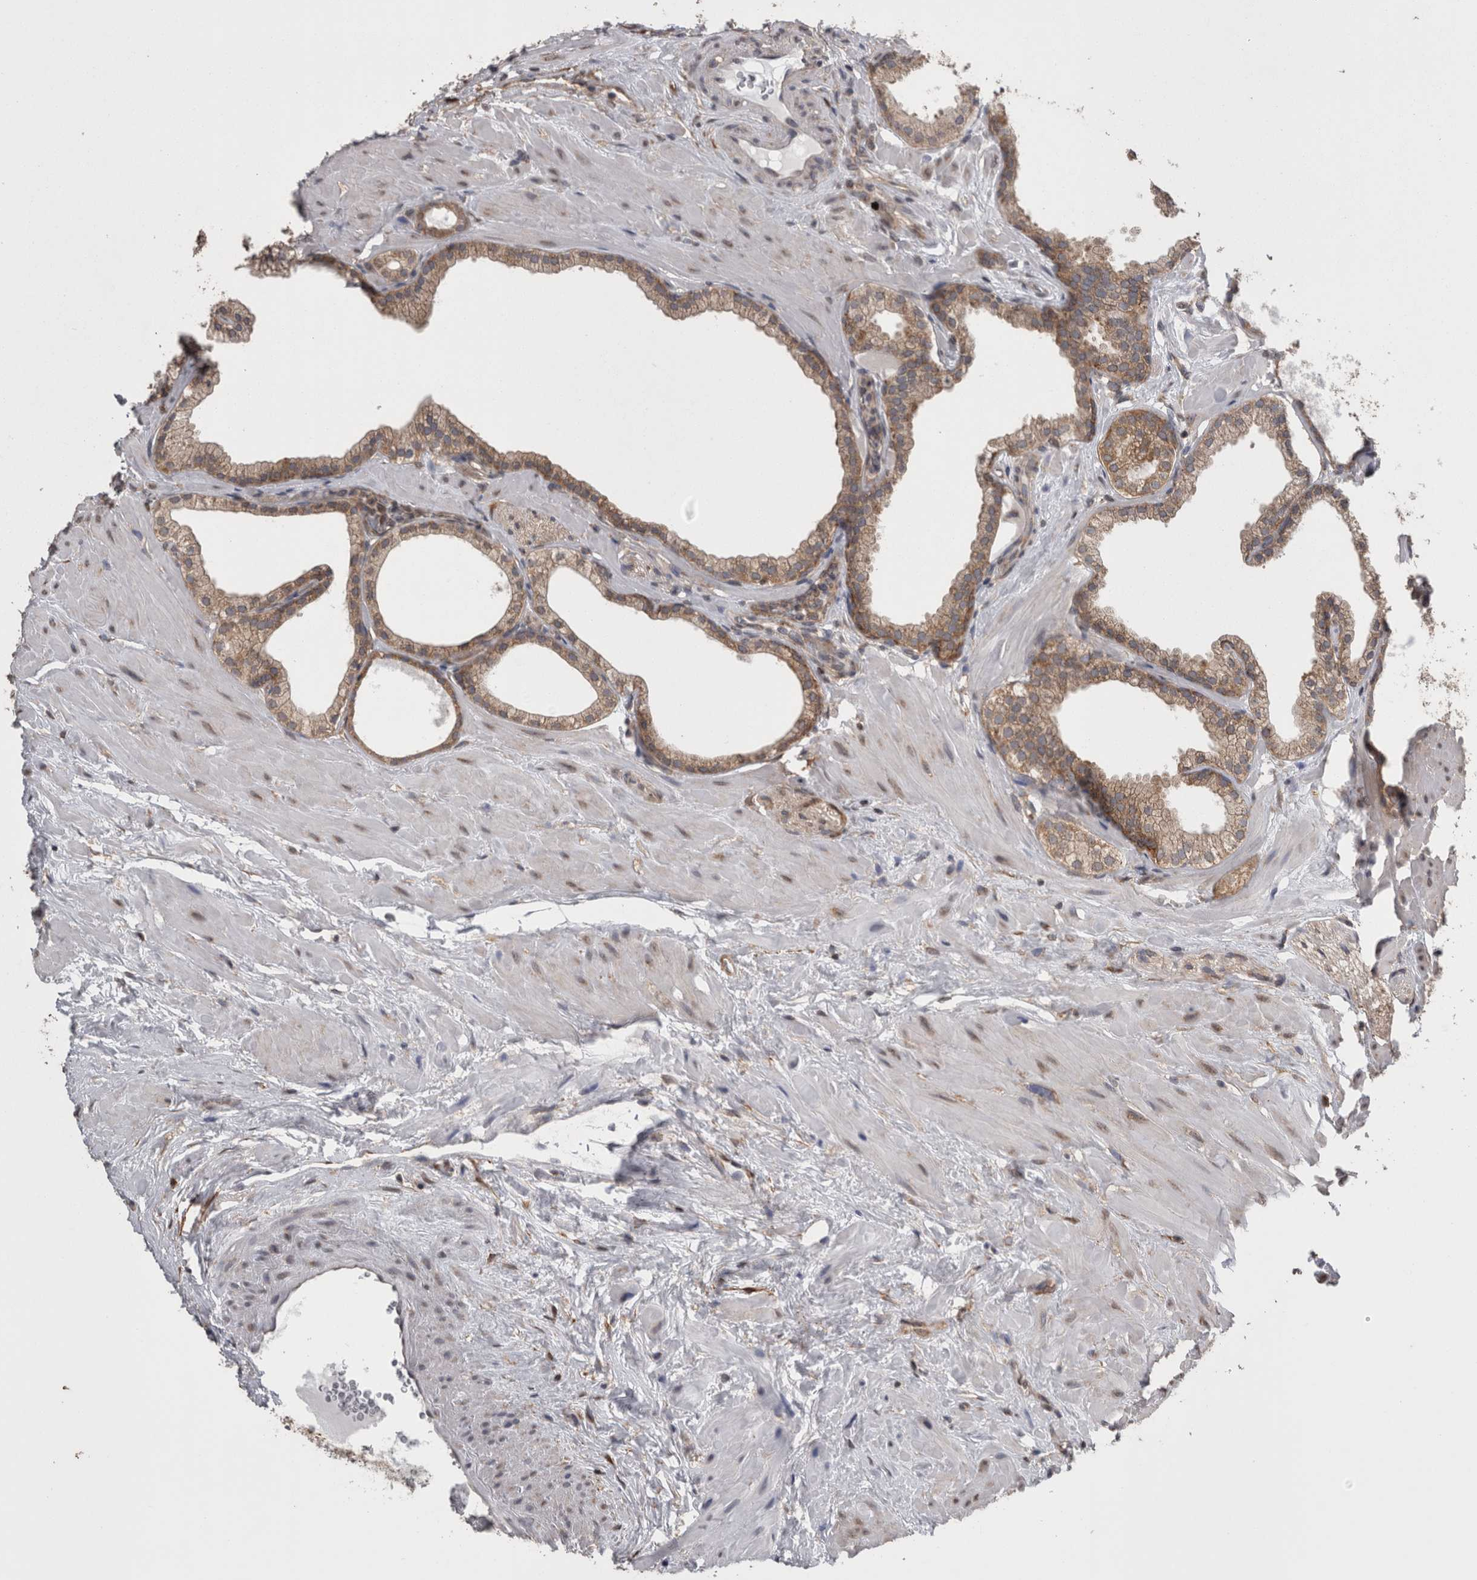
{"staining": {"intensity": "moderate", "quantity": ">75%", "location": "cytoplasmic/membranous"}, "tissue": "prostate", "cell_type": "Glandular cells", "image_type": "normal", "snomed": [{"axis": "morphology", "description": "Normal tissue, NOS"}, {"axis": "morphology", "description": "Urothelial carcinoma, Low grade"}, {"axis": "topography", "description": "Urinary bladder"}, {"axis": "topography", "description": "Prostate"}], "caption": "Protein expression analysis of unremarkable human prostate reveals moderate cytoplasmic/membranous positivity in approximately >75% of glandular cells.", "gene": "DDX6", "patient": {"sex": "male", "age": 60}}